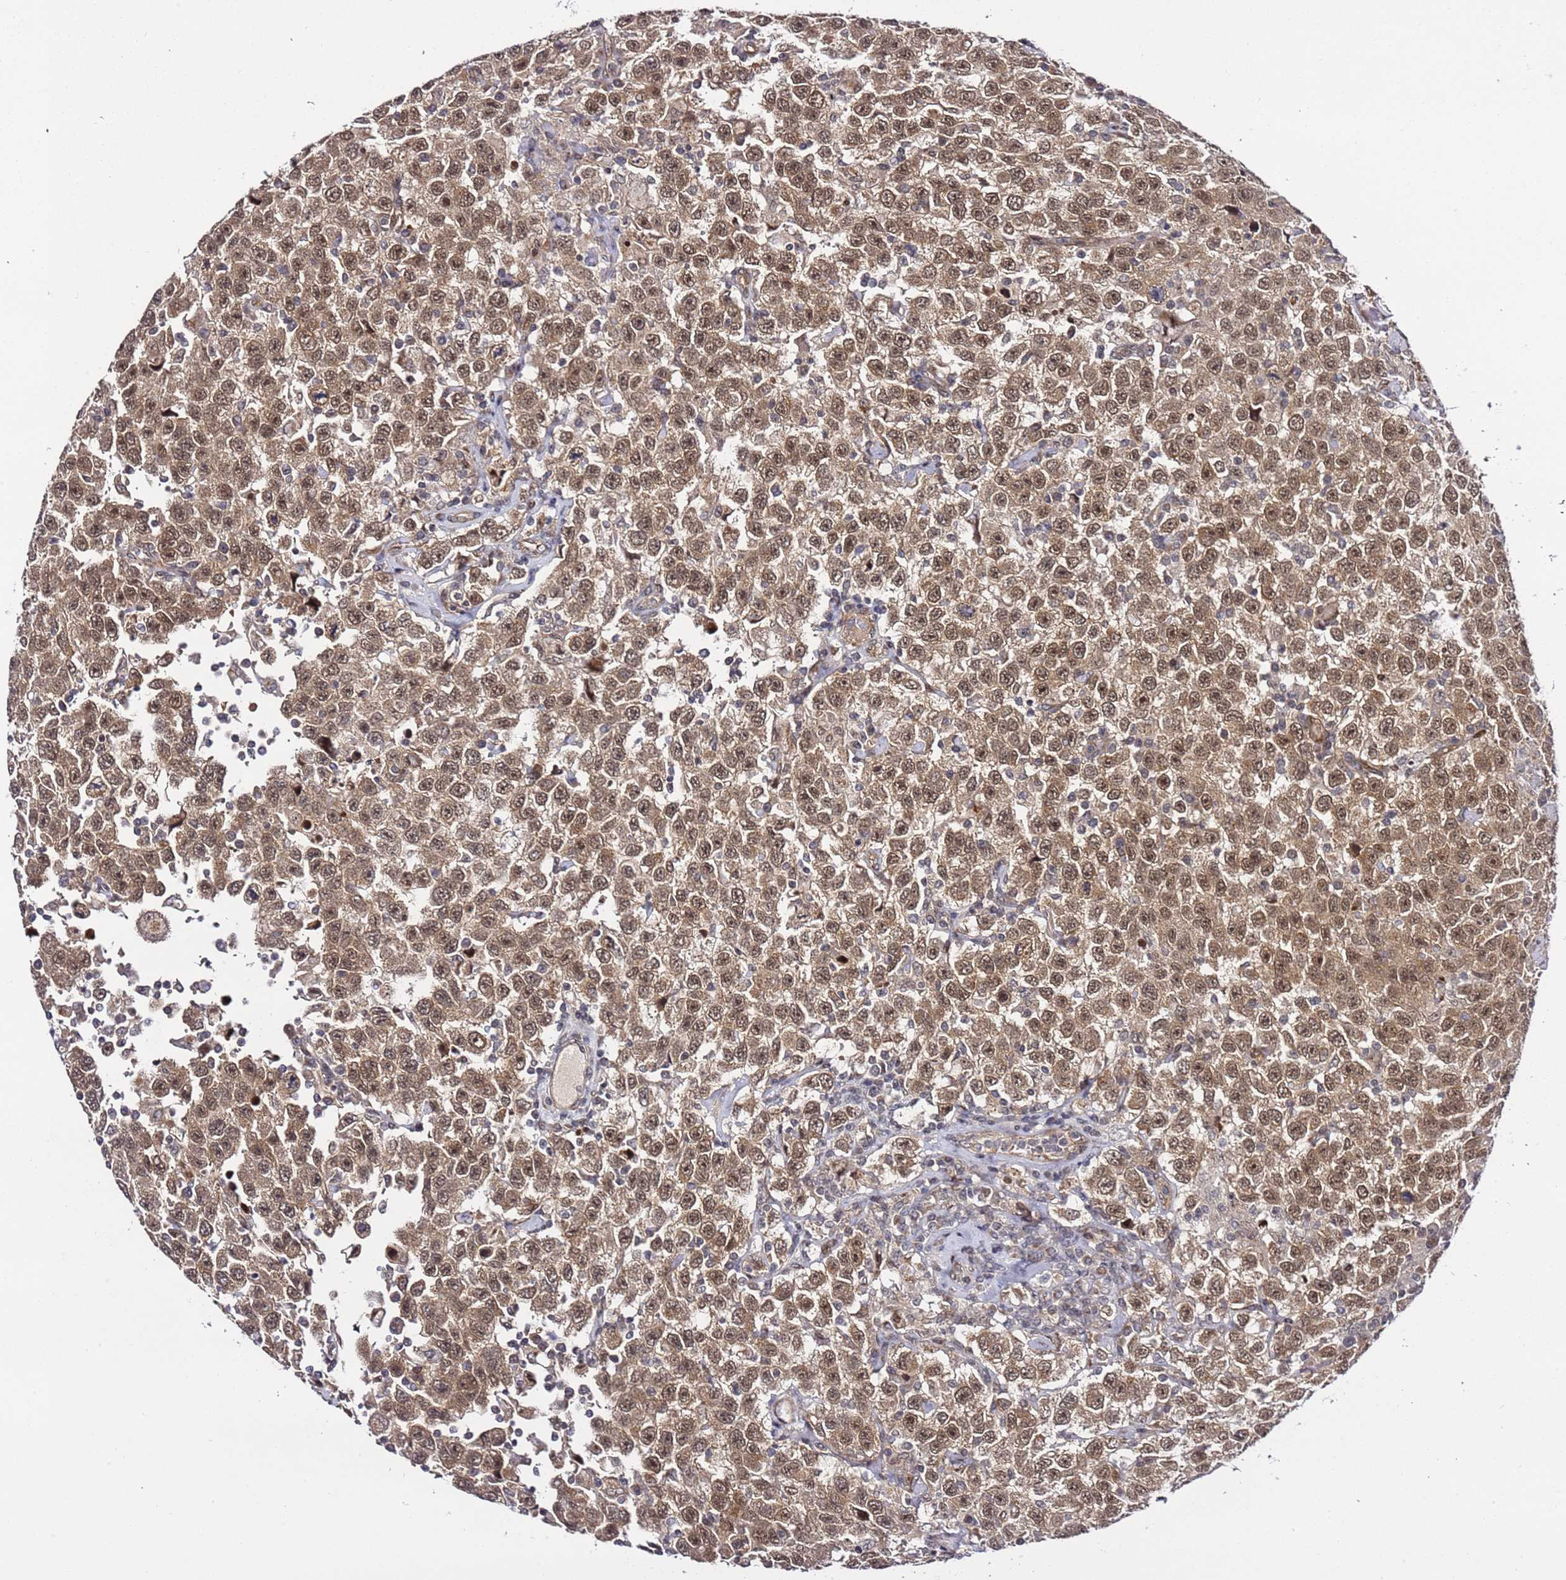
{"staining": {"intensity": "moderate", "quantity": ">75%", "location": "cytoplasmic/membranous,nuclear"}, "tissue": "testis cancer", "cell_type": "Tumor cells", "image_type": "cancer", "snomed": [{"axis": "morphology", "description": "Seminoma, NOS"}, {"axis": "topography", "description": "Testis"}], "caption": "Testis seminoma stained for a protein (brown) shows moderate cytoplasmic/membranous and nuclear positive staining in about >75% of tumor cells.", "gene": "POLR2D", "patient": {"sex": "male", "age": 41}}